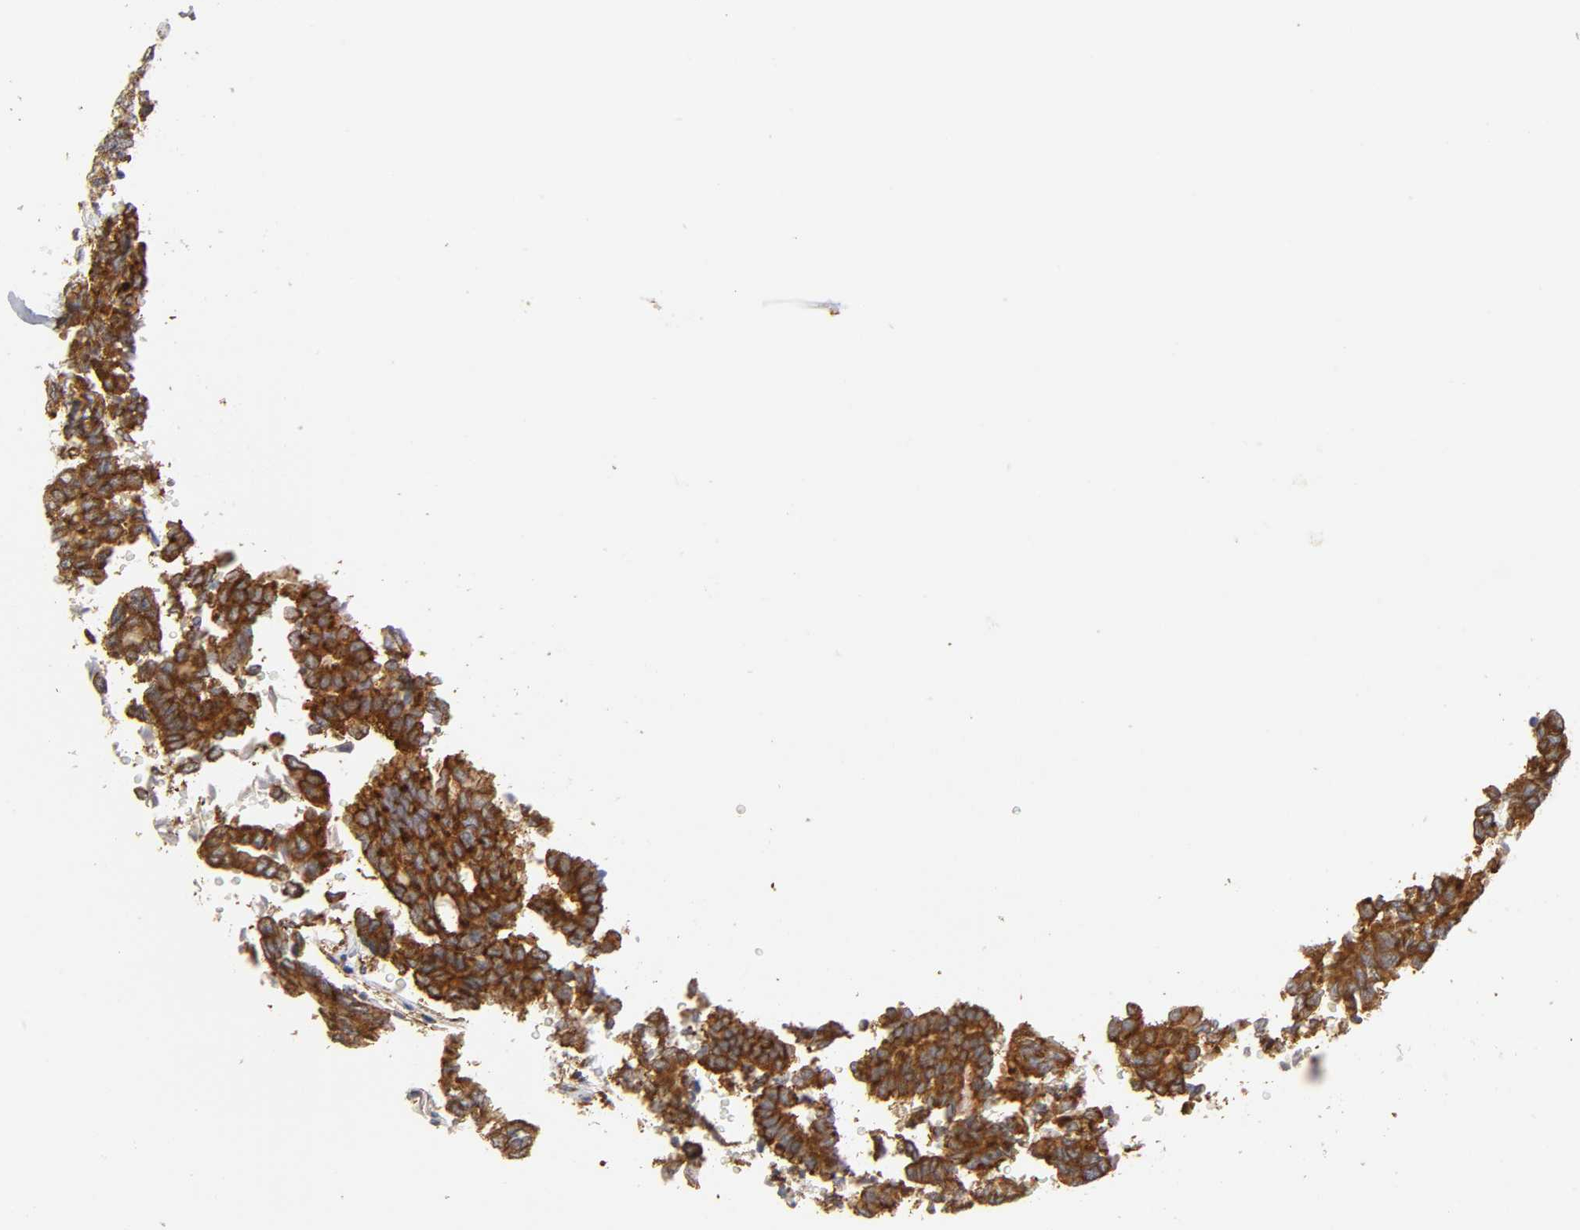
{"staining": {"intensity": "strong", "quantity": ">75%", "location": "cytoplasmic/membranous"}, "tissue": "thyroid cancer", "cell_type": "Tumor cells", "image_type": "cancer", "snomed": [{"axis": "morphology", "description": "Papillary adenocarcinoma, NOS"}, {"axis": "topography", "description": "Thyroid gland"}], "caption": "Thyroid cancer stained for a protein (brown) shows strong cytoplasmic/membranous positive expression in approximately >75% of tumor cells.", "gene": "RPL14", "patient": {"sex": "female", "age": 35}}